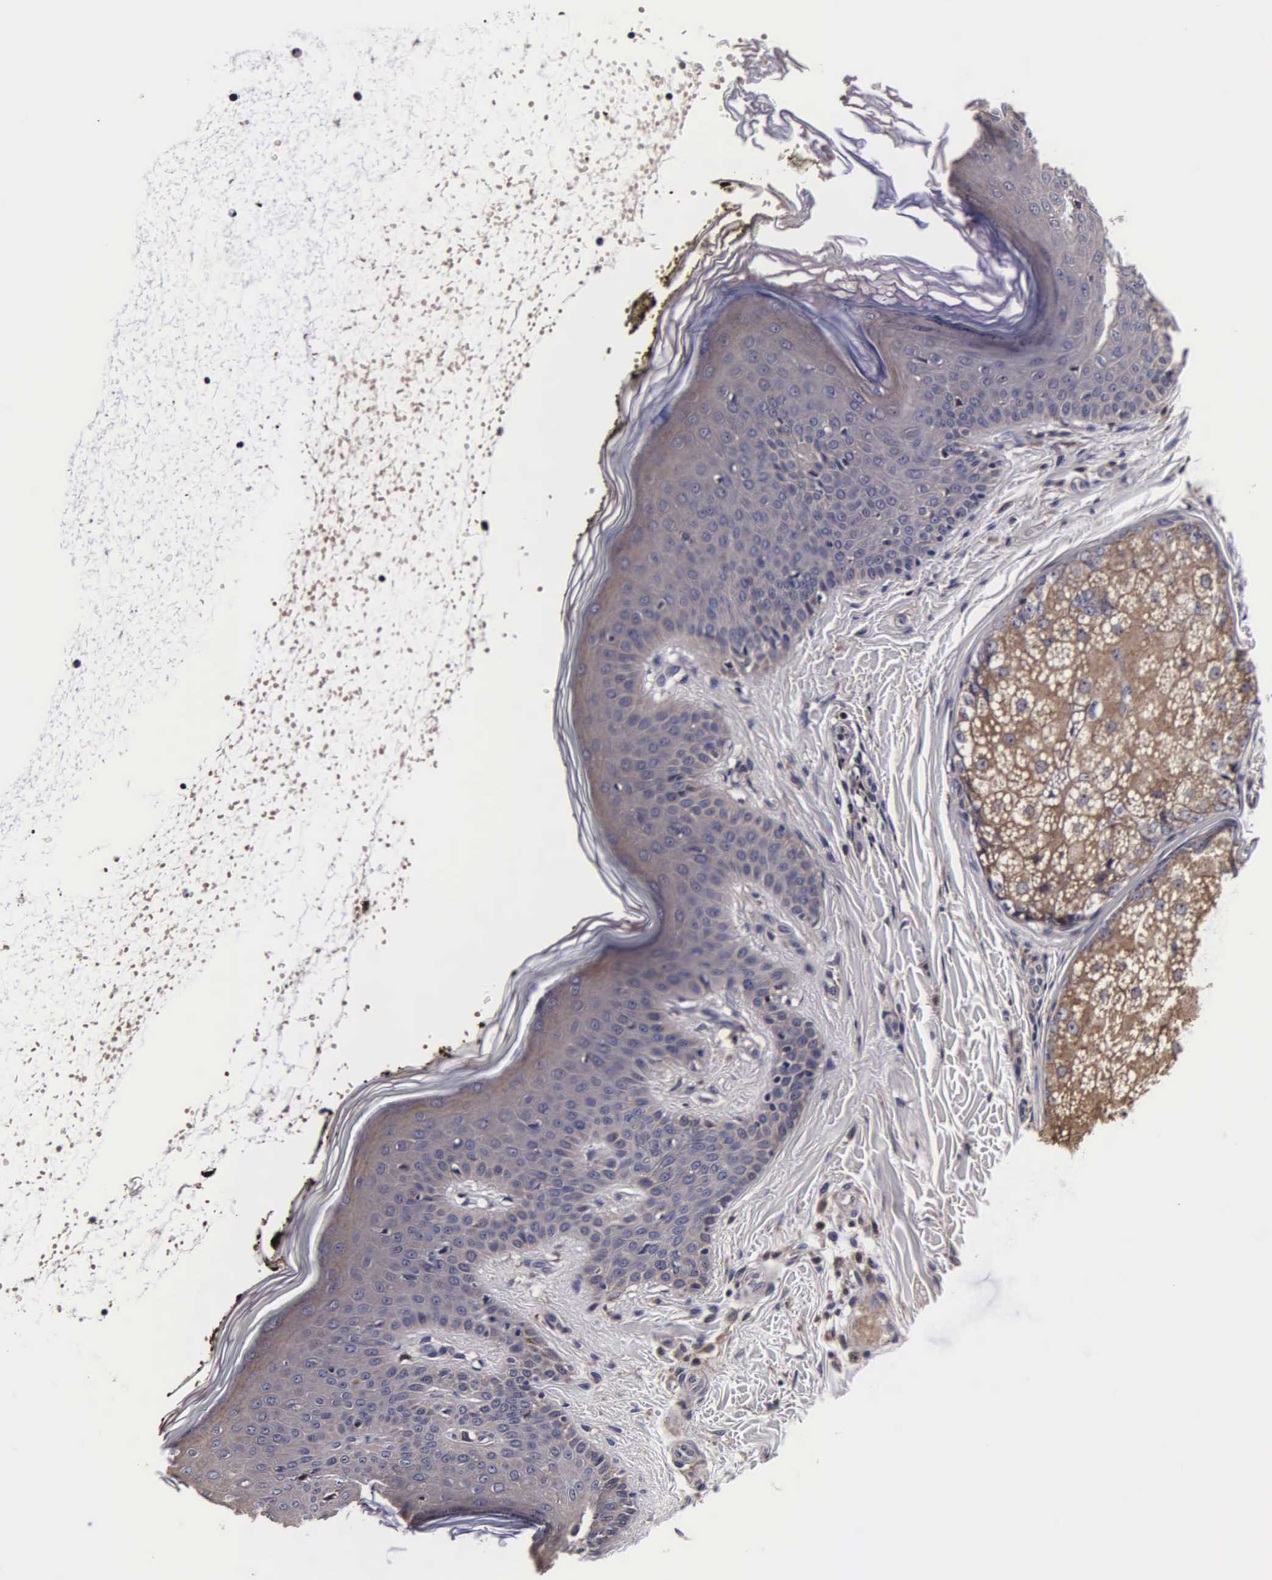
{"staining": {"intensity": "moderate", "quantity": ">75%", "location": "cytoplasmic/membranous"}, "tissue": "skin", "cell_type": "Fibroblasts", "image_type": "normal", "snomed": [{"axis": "morphology", "description": "Normal tissue, NOS"}, {"axis": "topography", "description": "Skin"}], "caption": "High-magnification brightfield microscopy of unremarkable skin stained with DAB (brown) and counterstained with hematoxylin (blue). fibroblasts exhibit moderate cytoplasmic/membranous expression is appreciated in about>75% of cells.", "gene": "PSMA3", "patient": {"sex": "female", "age": 15}}